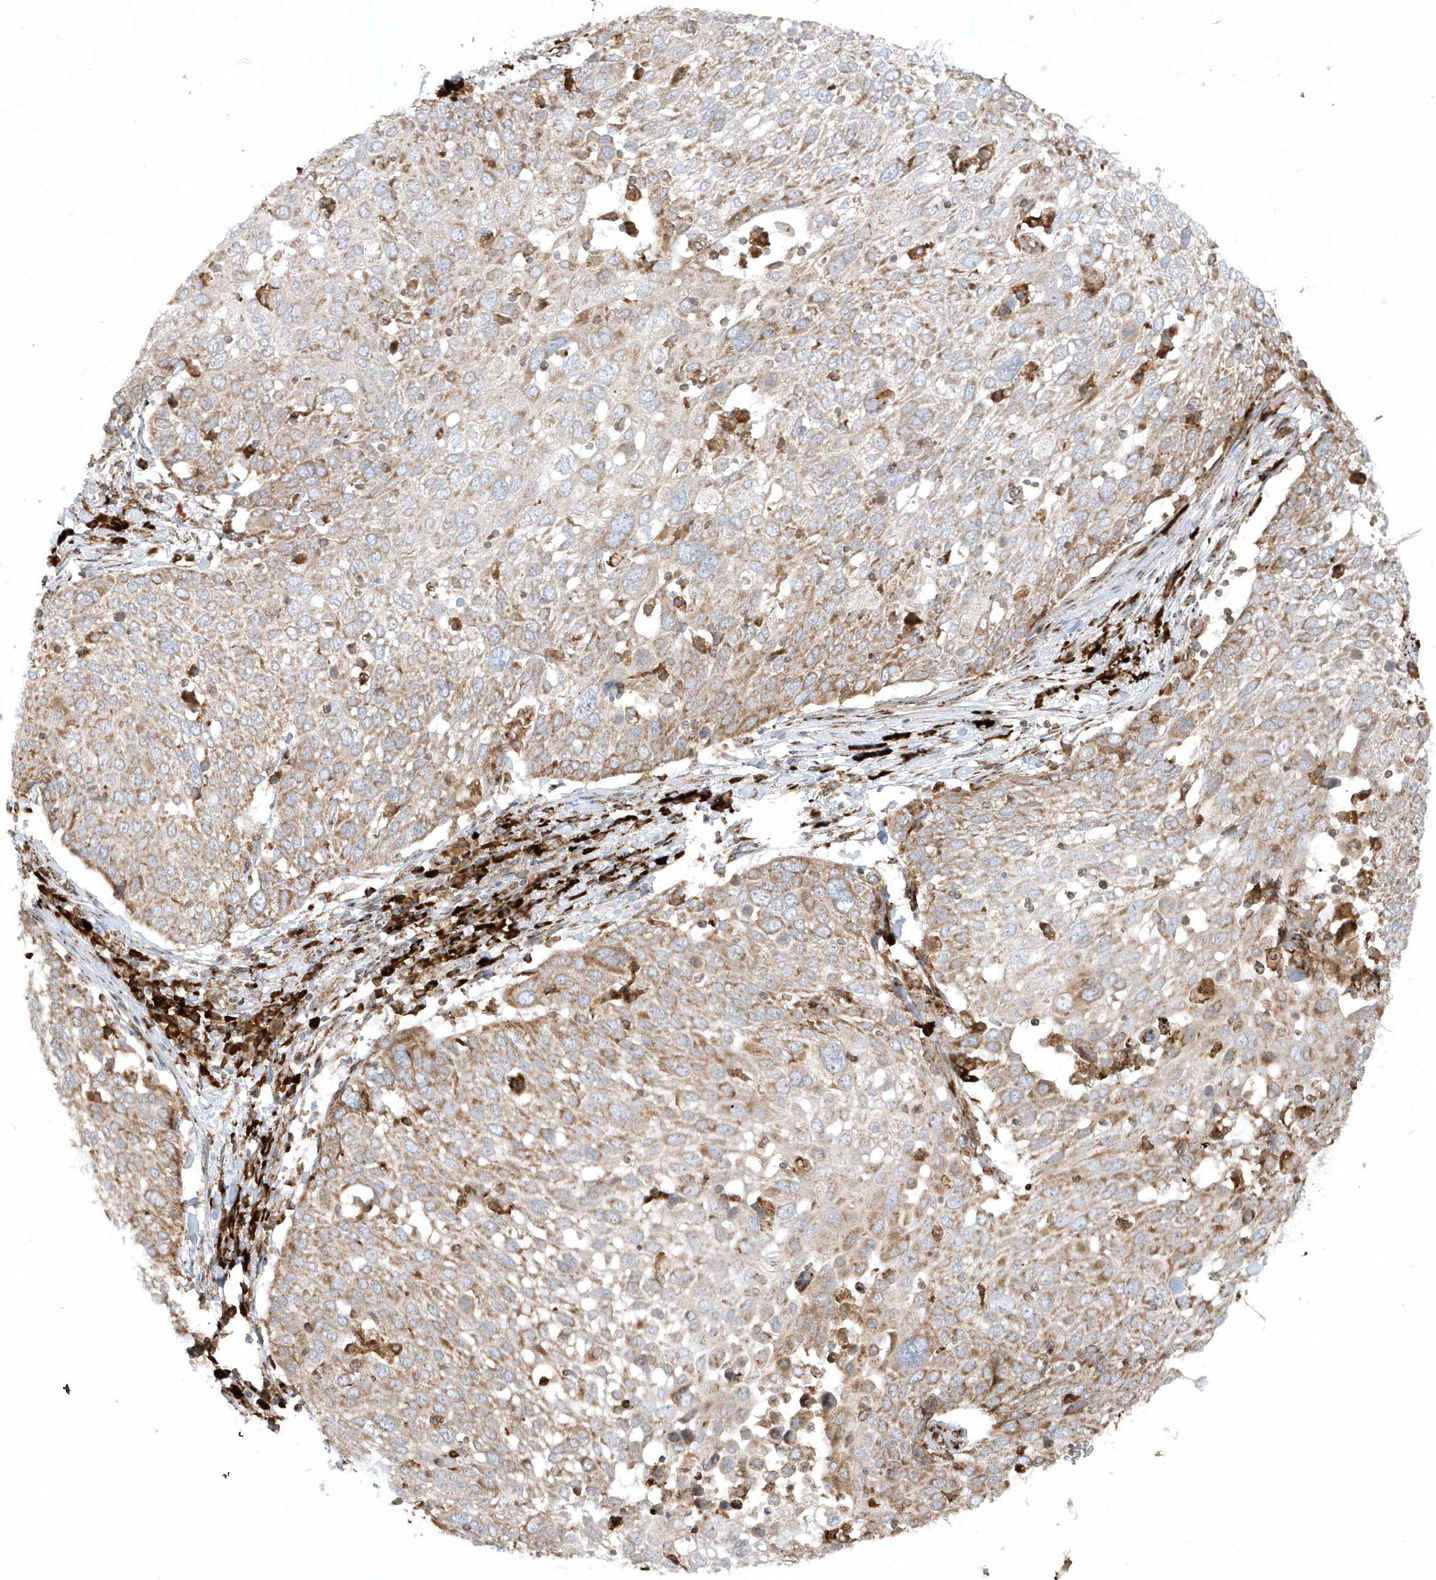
{"staining": {"intensity": "moderate", "quantity": "25%-75%", "location": "cytoplasmic/membranous"}, "tissue": "lung cancer", "cell_type": "Tumor cells", "image_type": "cancer", "snomed": [{"axis": "morphology", "description": "Squamous cell carcinoma, NOS"}, {"axis": "topography", "description": "Lung"}], "caption": "Brown immunohistochemical staining in human squamous cell carcinoma (lung) exhibits moderate cytoplasmic/membranous staining in about 25%-75% of tumor cells. Using DAB (brown) and hematoxylin (blue) stains, captured at high magnification using brightfield microscopy.", "gene": "SH3BP2", "patient": {"sex": "male", "age": 65}}